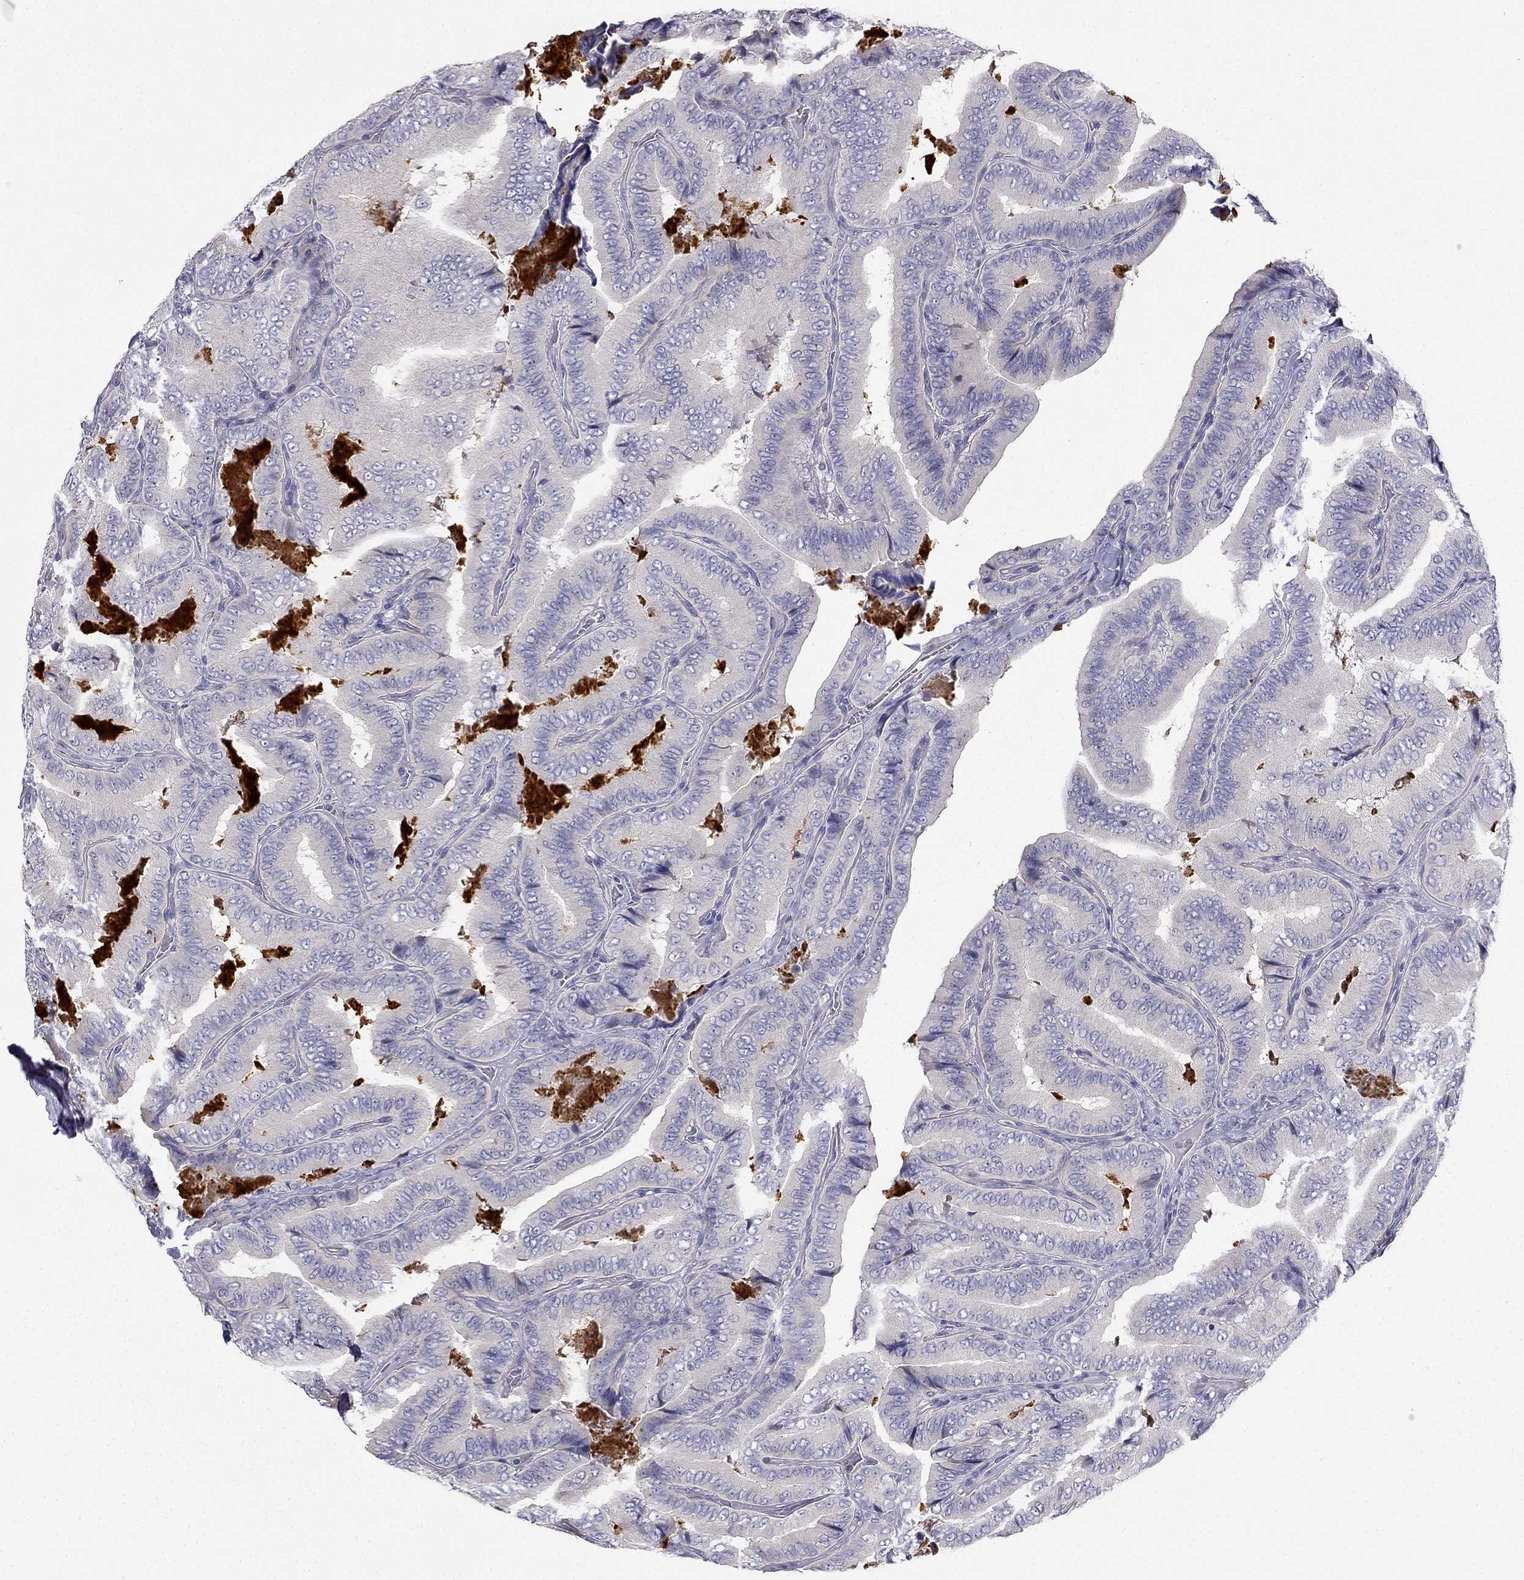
{"staining": {"intensity": "negative", "quantity": "none", "location": "none"}, "tissue": "thyroid cancer", "cell_type": "Tumor cells", "image_type": "cancer", "snomed": [{"axis": "morphology", "description": "Papillary adenocarcinoma, NOS"}, {"axis": "topography", "description": "Thyroid gland"}], "caption": "Protein analysis of thyroid cancer reveals no significant staining in tumor cells.", "gene": "C16orf89", "patient": {"sex": "male", "age": 61}}